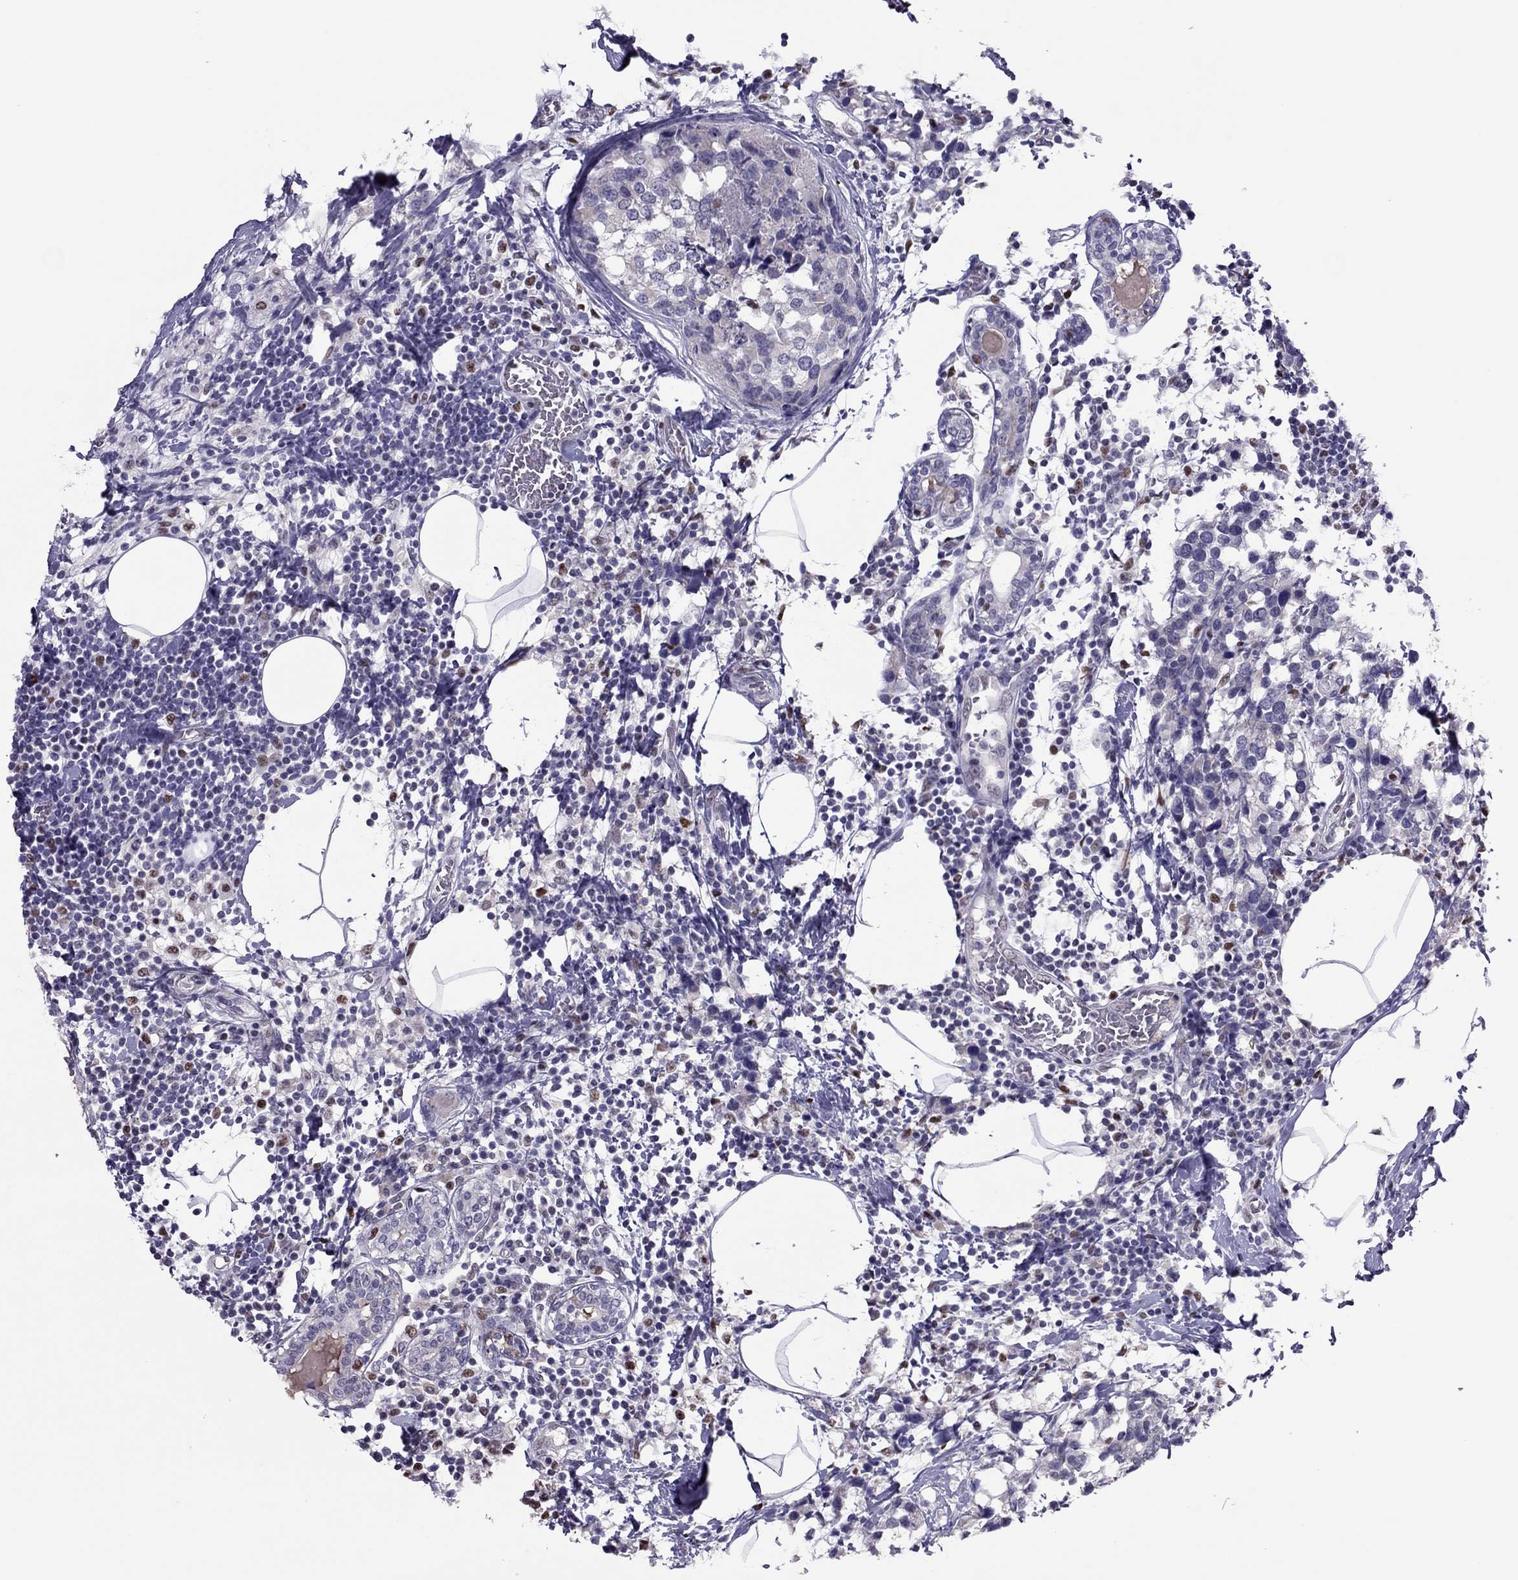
{"staining": {"intensity": "negative", "quantity": "none", "location": "none"}, "tissue": "breast cancer", "cell_type": "Tumor cells", "image_type": "cancer", "snomed": [{"axis": "morphology", "description": "Lobular carcinoma"}, {"axis": "topography", "description": "Breast"}], "caption": "Immunohistochemical staining of lobular carcinoma (breast) shows no significant expression in tumor cells.", "gene": "SPINT3", "patient": {"sex": "female", "age": 59}}